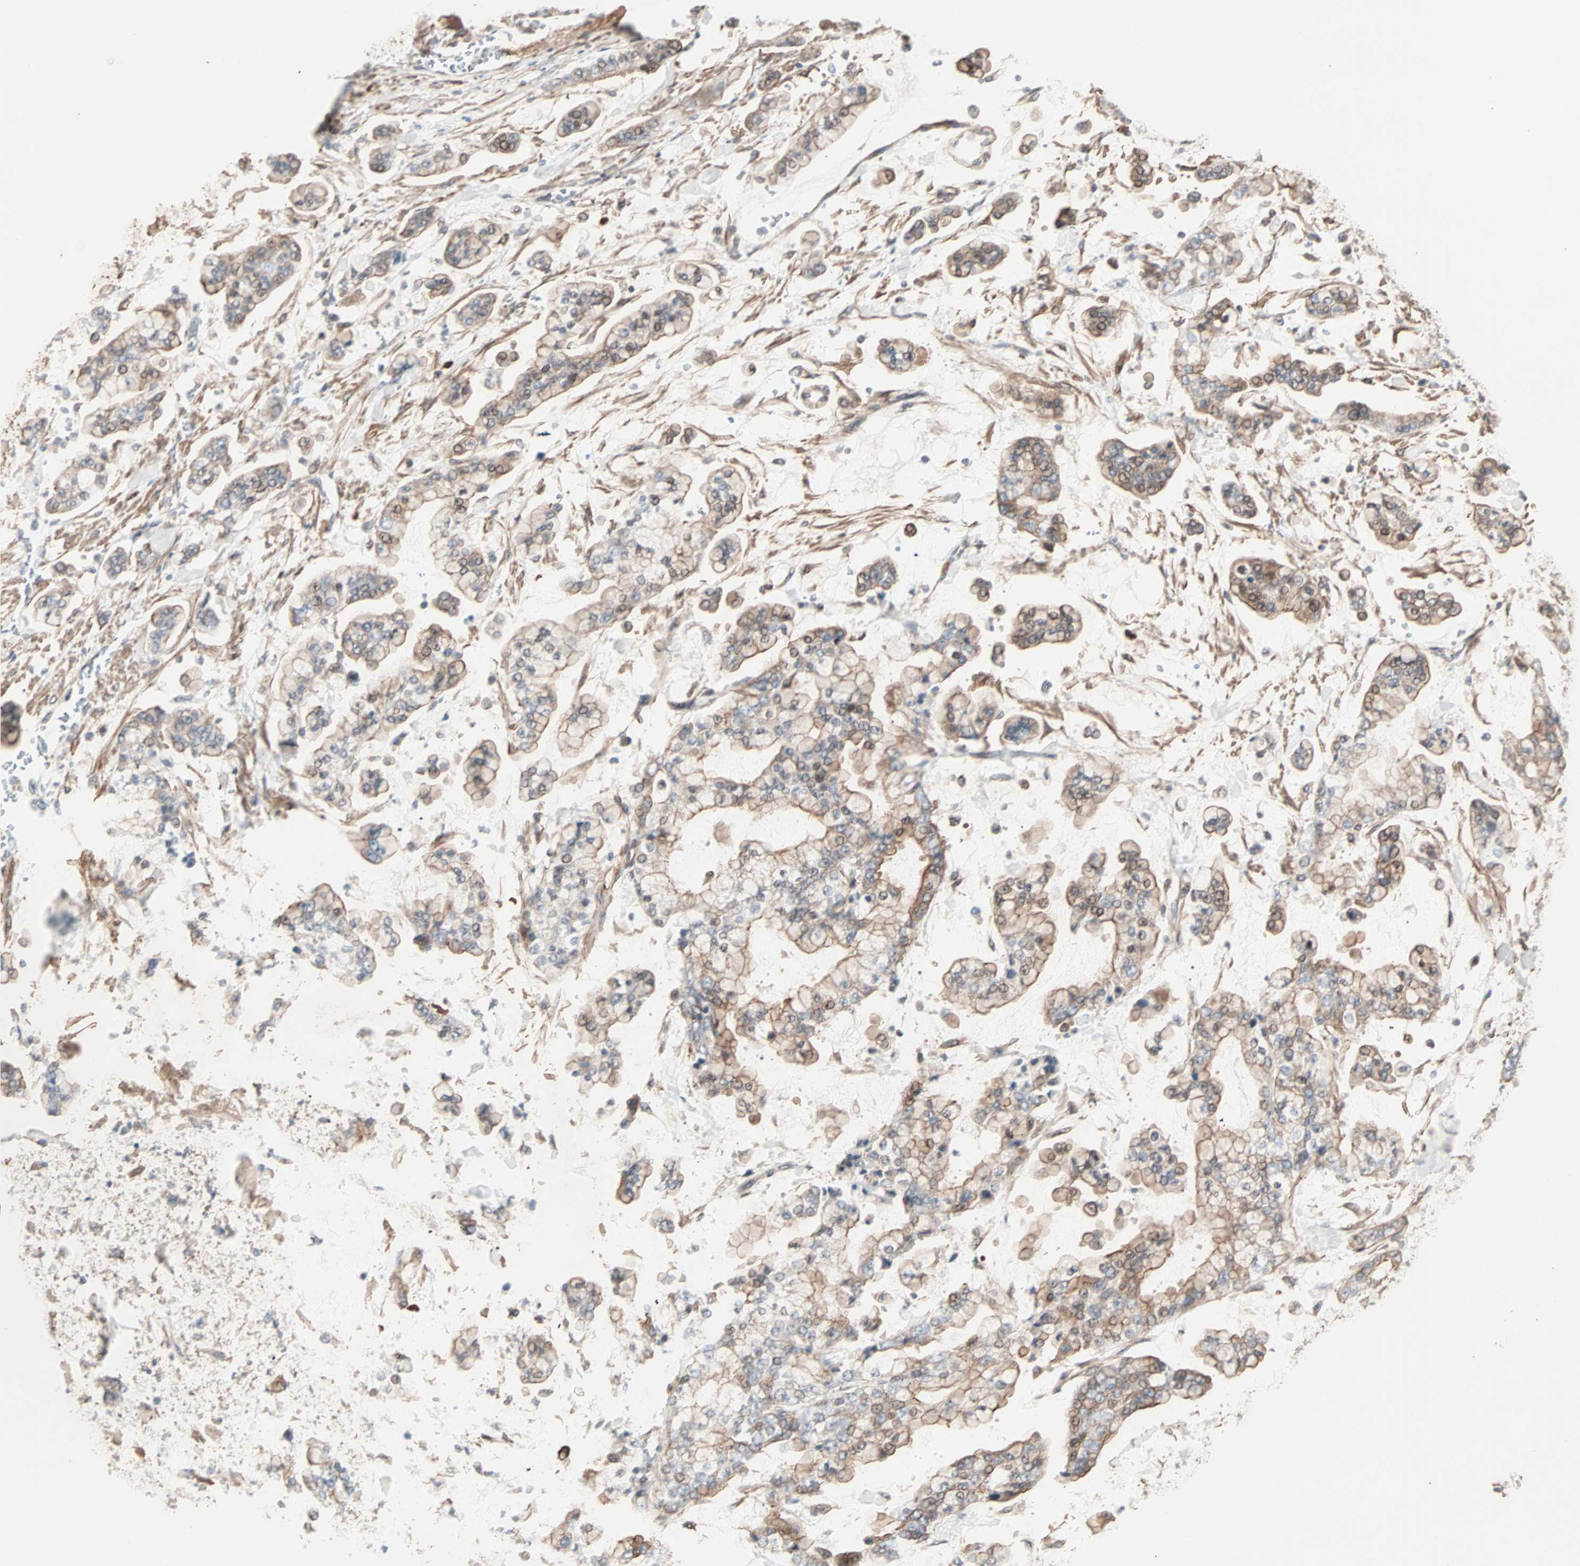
{"staining": {"intensity": "weak", "quantity": "25%-75%", "location": "cytoplasmic/membranous,nuclear"}, "tissue": "stomach cancer", "cell_type": "Tumor cells", "image_type": "cancer", "snomed": [{"axis": "morphology", "description": "Normal tissue, NOS"}, {"axis": "morphology", "description": "Adenocarcinoma, NOS"}, {"axis": "topography", "description": "Stomach, upper"}, {"axis": "topography", "description": "Stomach"}], "caption": "Stomach adenocarcinoma stained with immunohistochemistry demonstrates weak cytoplasmic/membranous and nuclear positivity in about 25%-75% of tumor cells.", "gene": "ALG5", "patient": {"sex": "male", "age": 76}}